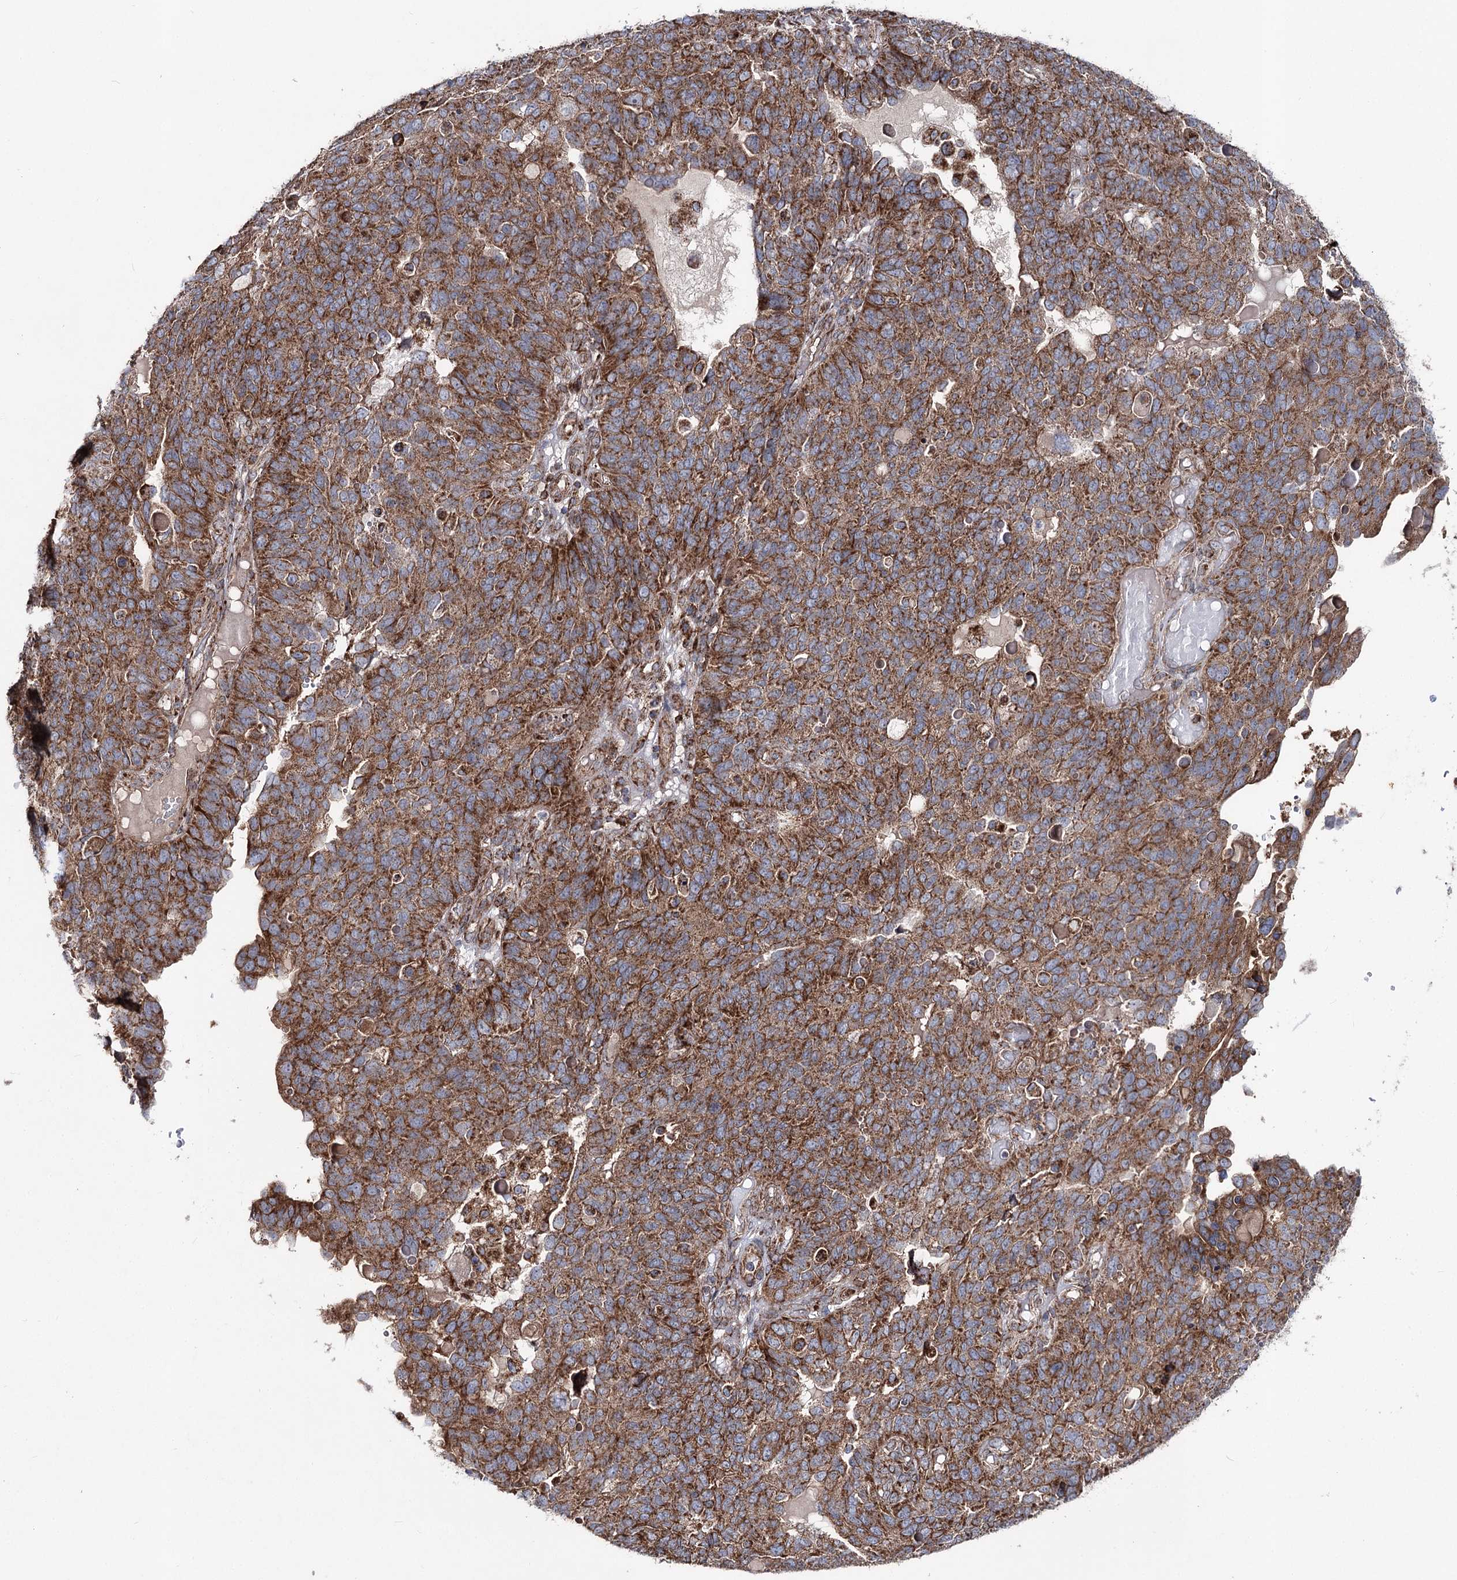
{"staining": {"intensity": "strong", "quantity": ">75%", "location": "cytoplasmic/membranous"}, "tissue": "endometrial cancer", "cell_type": "Tumor cells", "image_type": "cancer", "snomed": [{"axis": "morphology", "description": "Adenocarcinoma, NOS"}, {"axis": "topography", "description": "Endometrium"}], "caption": "DAB immunohistochemical staining of human endometrial adenocarcinoma demonstrates strong cytoplasmic/membranous protein expression in approximately >75% of tumor cells. The staining was performed using DAB, with brown indicating positive protein expression. Nuclei are stained blue with hematoxylin.", "gene": "MSANTD2", "patient": {"sex": "female", "age": 66}}